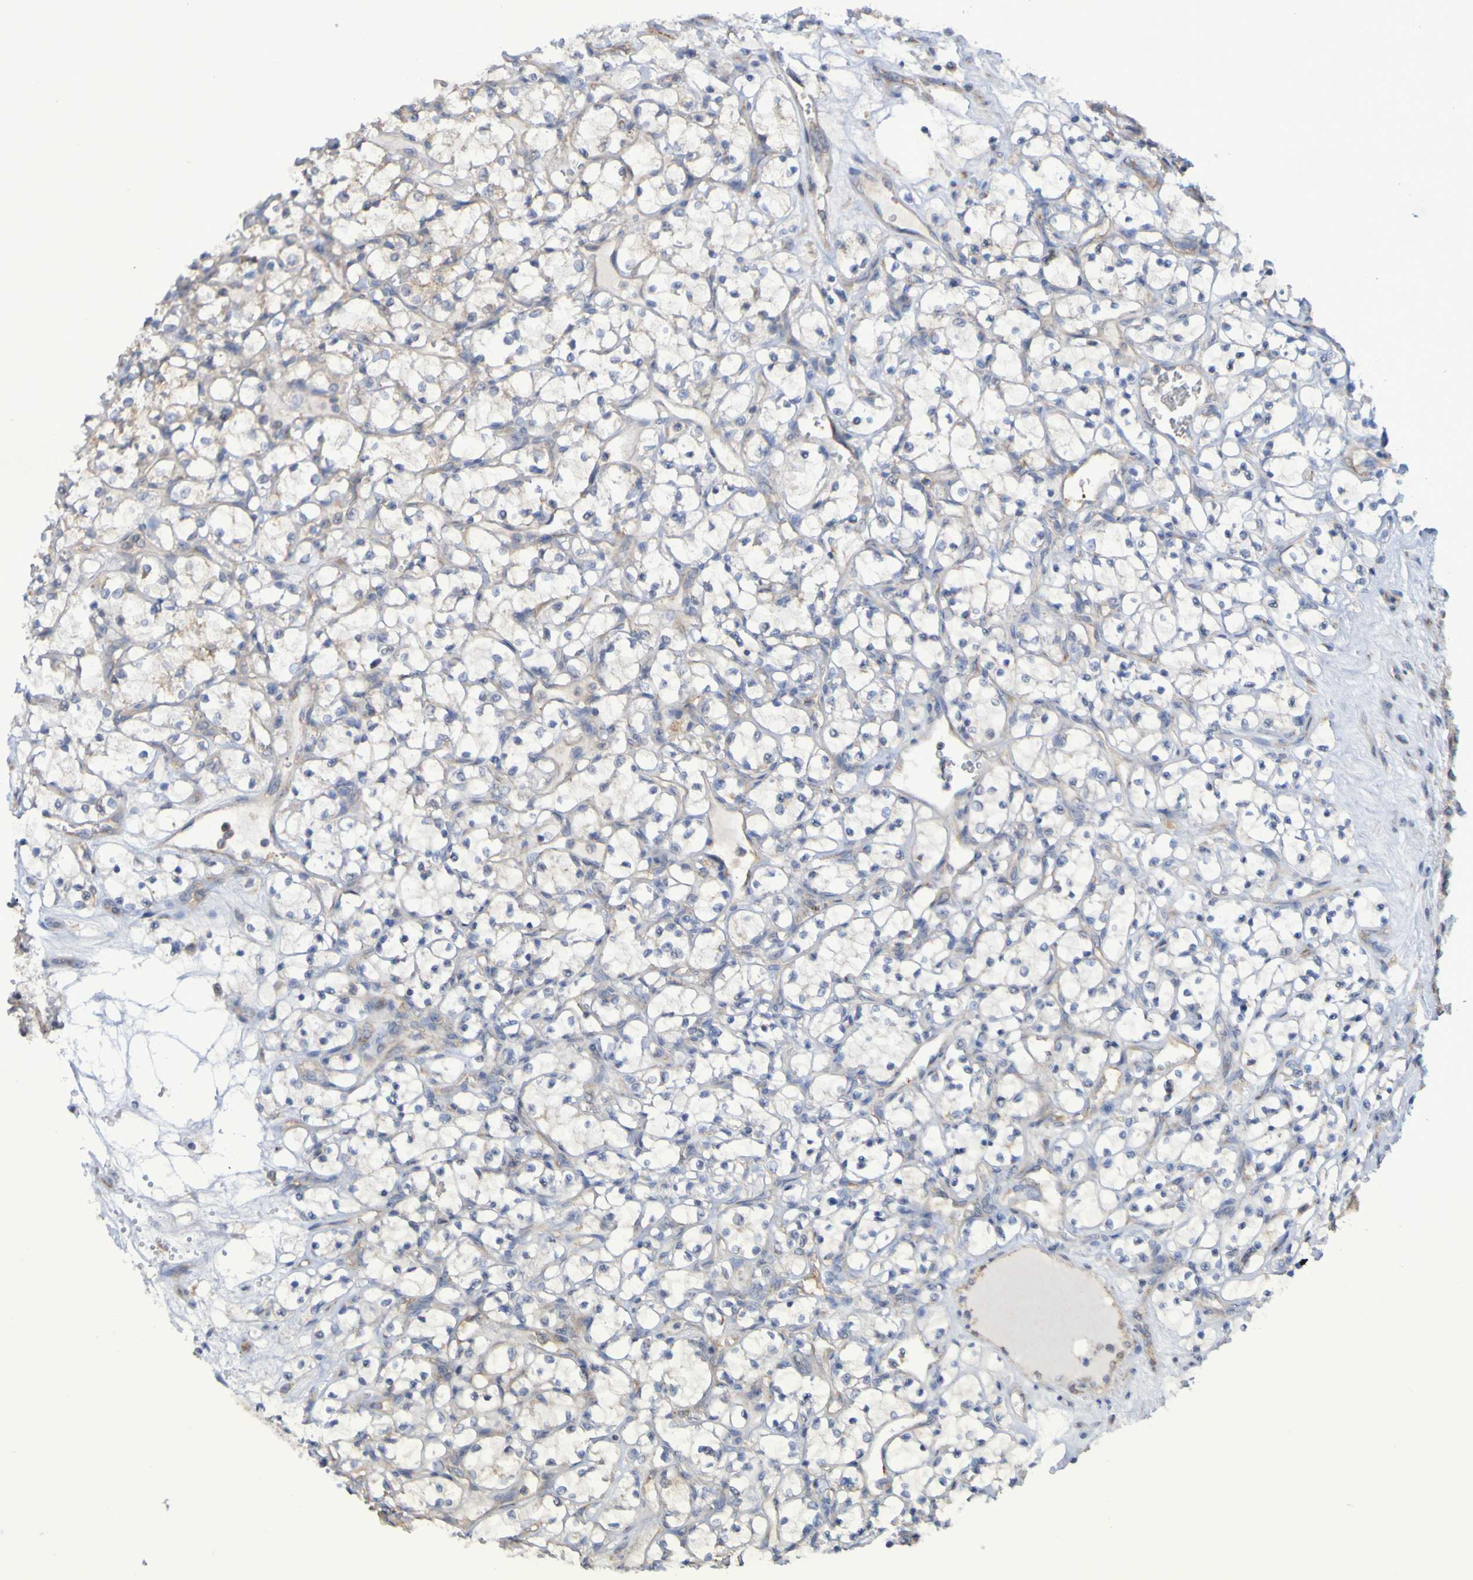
{"staining": {"intensity": "weak", "quantity": "<25%", "location": "cytoplasmic/membranous"}, "tissue": "renal cancer", "cell_type": "Tumor cells", "image_type": "cancer", "snomed": [{"axis": "morphology", "description": "Adenocarcinoma, NOS"}, {"axis": "topography", "description": "Kidney"}], "caption": "Immunohistochemistry micrograph of neoplastic tissue: adenocarcinoma (renal) stained with DAB (3,3'-diaminobenzidine) displays no significant protein staining in tumor cells.", "gene": "LMBRD2", "patient": {"sex": "female", "age": 69}}